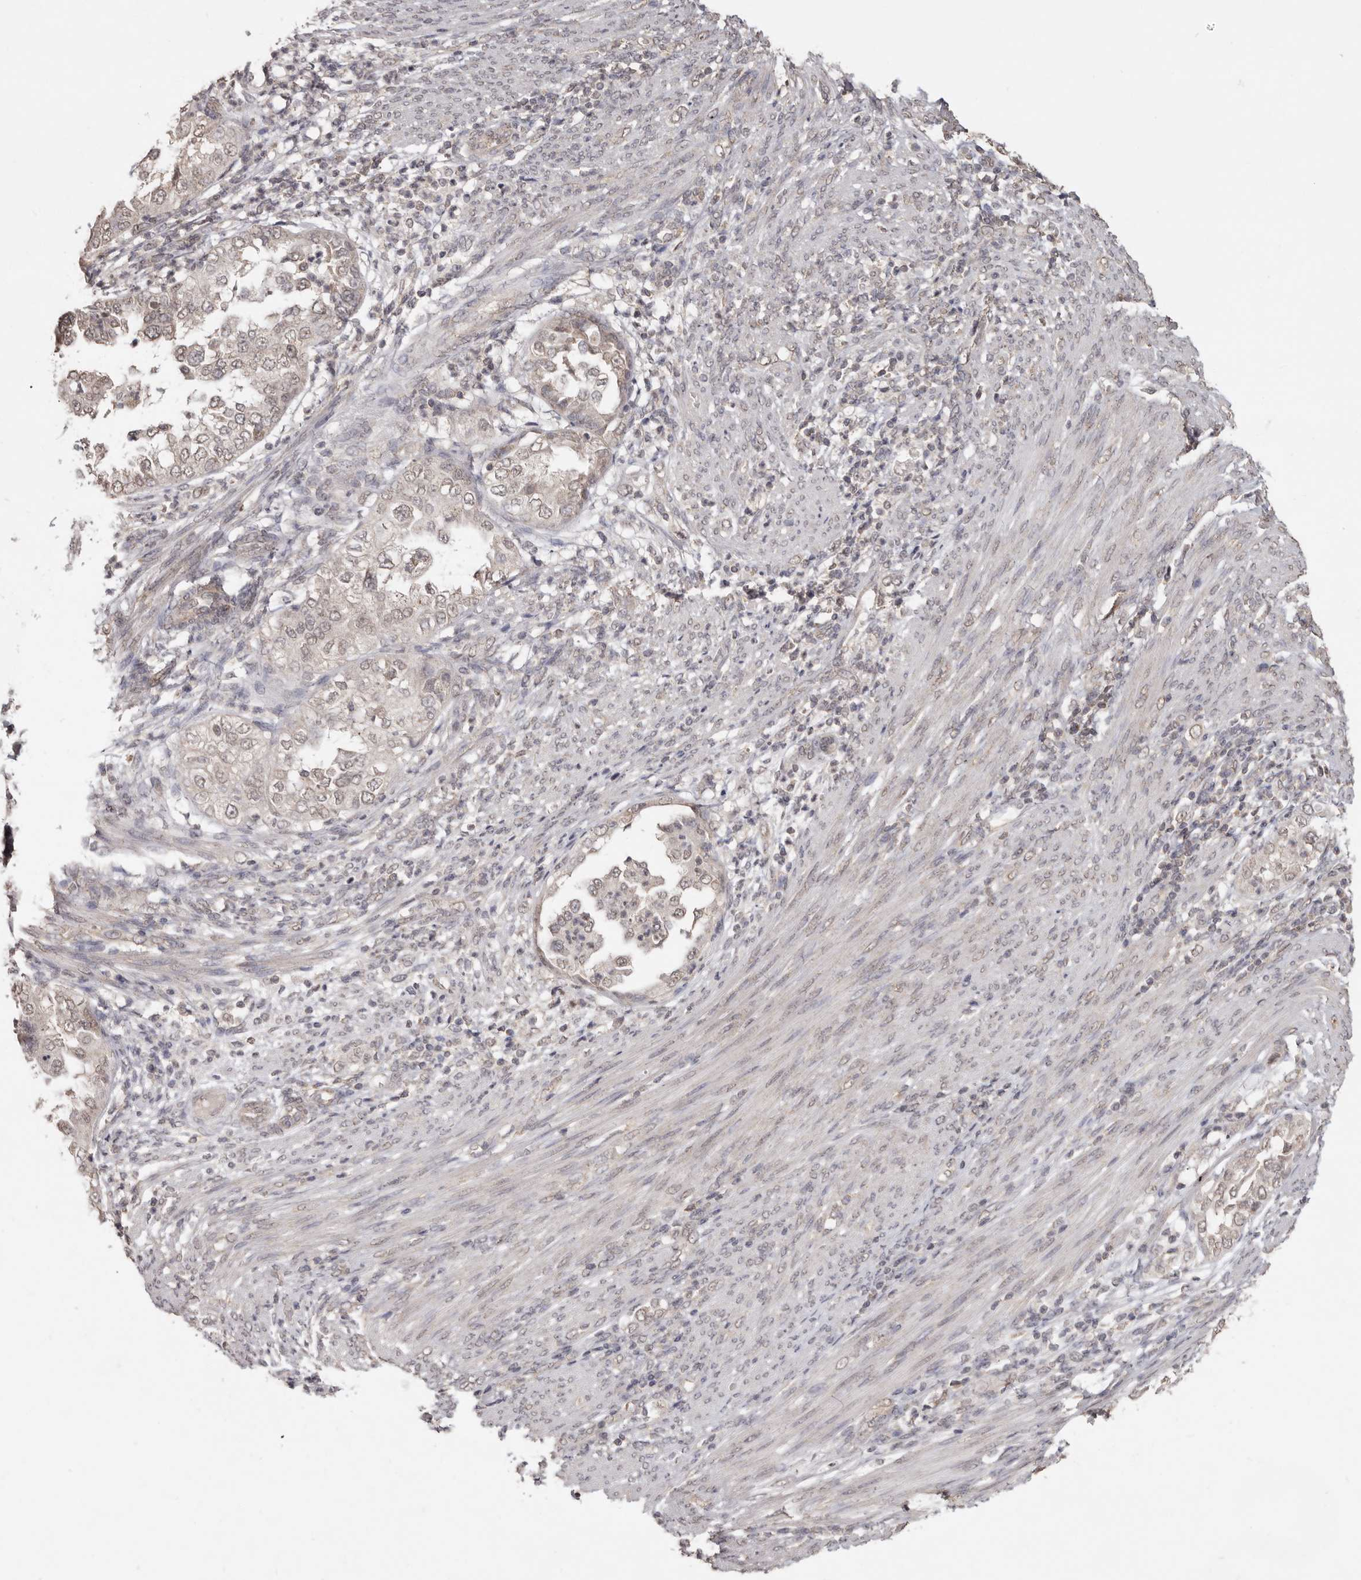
{"staining": {"intensity": "weak", "quantity": ">75%", "location": "nuclear"}, "tissue": "endometrial cancer", "cell_type": "Tumor cells", "image_type": "cancer", "snomed": [{"axis": "morphology", "description": "Adenocarcinoma, NOS"}, {"axis": "topography", "description": "Endometrium"}], "caption": "Tumor cells show weak nuclear expression in approximately >75% of cells in endometrial cancer (adenocarcinoma).", "gene": "LINGO2", "patient": {"sex": "female", "age": 85}}